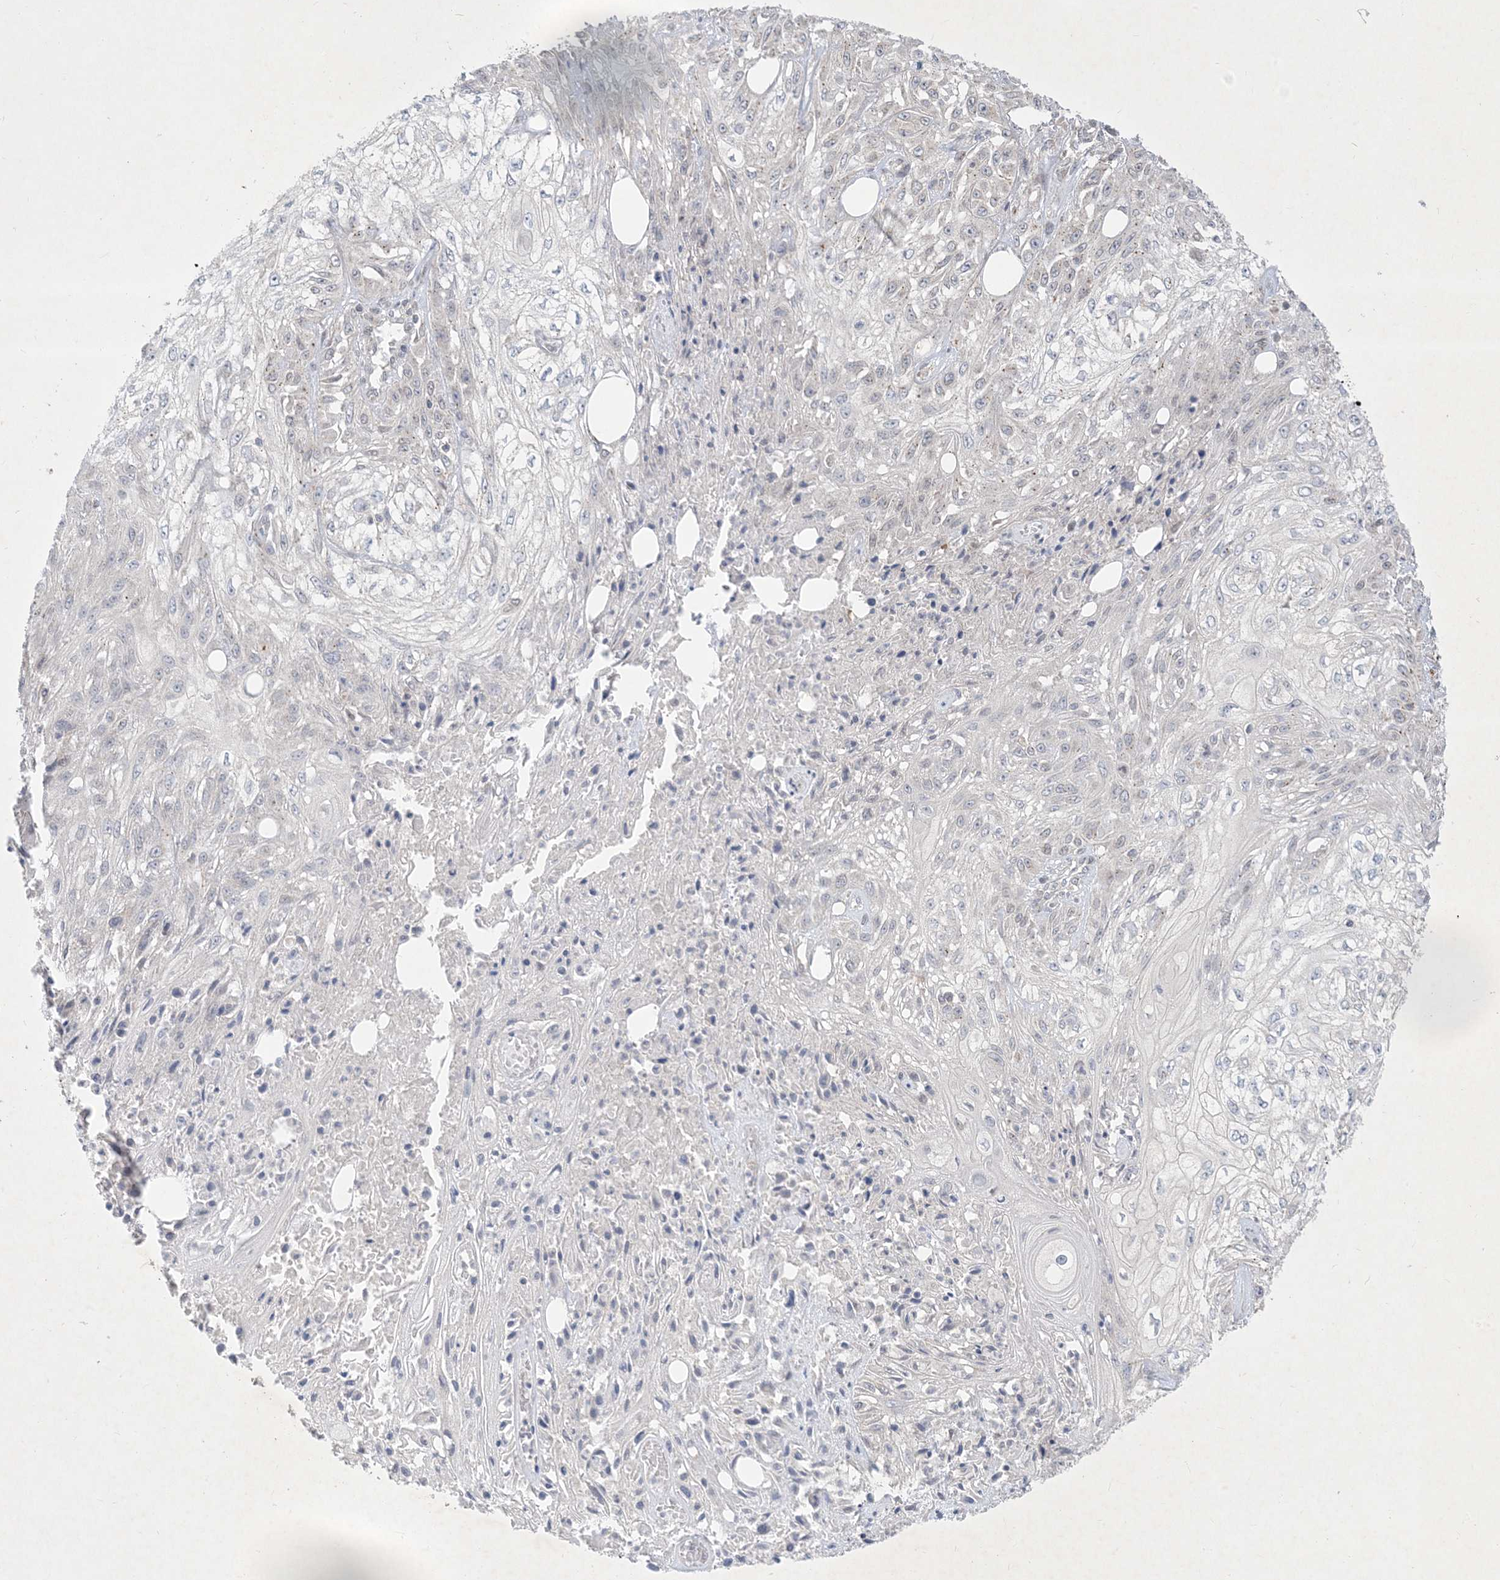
{"staining": {"intensity": "negative", "quantity": "none", "location": "none"}, "tissue": "skin cancer", "cell_type": "Tumor cells", "image_type": "cancer", "snomed": [{"axis": "morphology", "description": "Squamous cell carcinoma, NOS"}, {"axis": "morphology", "description": "Squamous cell carcinoma, metastatic, NOS"}, {"axis": "topography", "description": "Skin"}, {"axis": "topography", "description": "Lymph node"}], "caption": "Tumor cells are negative for brown protein staining in squamous cell carcinoma (skin).", "gene": "CCDC14", "patient": {"sex": "male", "age": 75}}